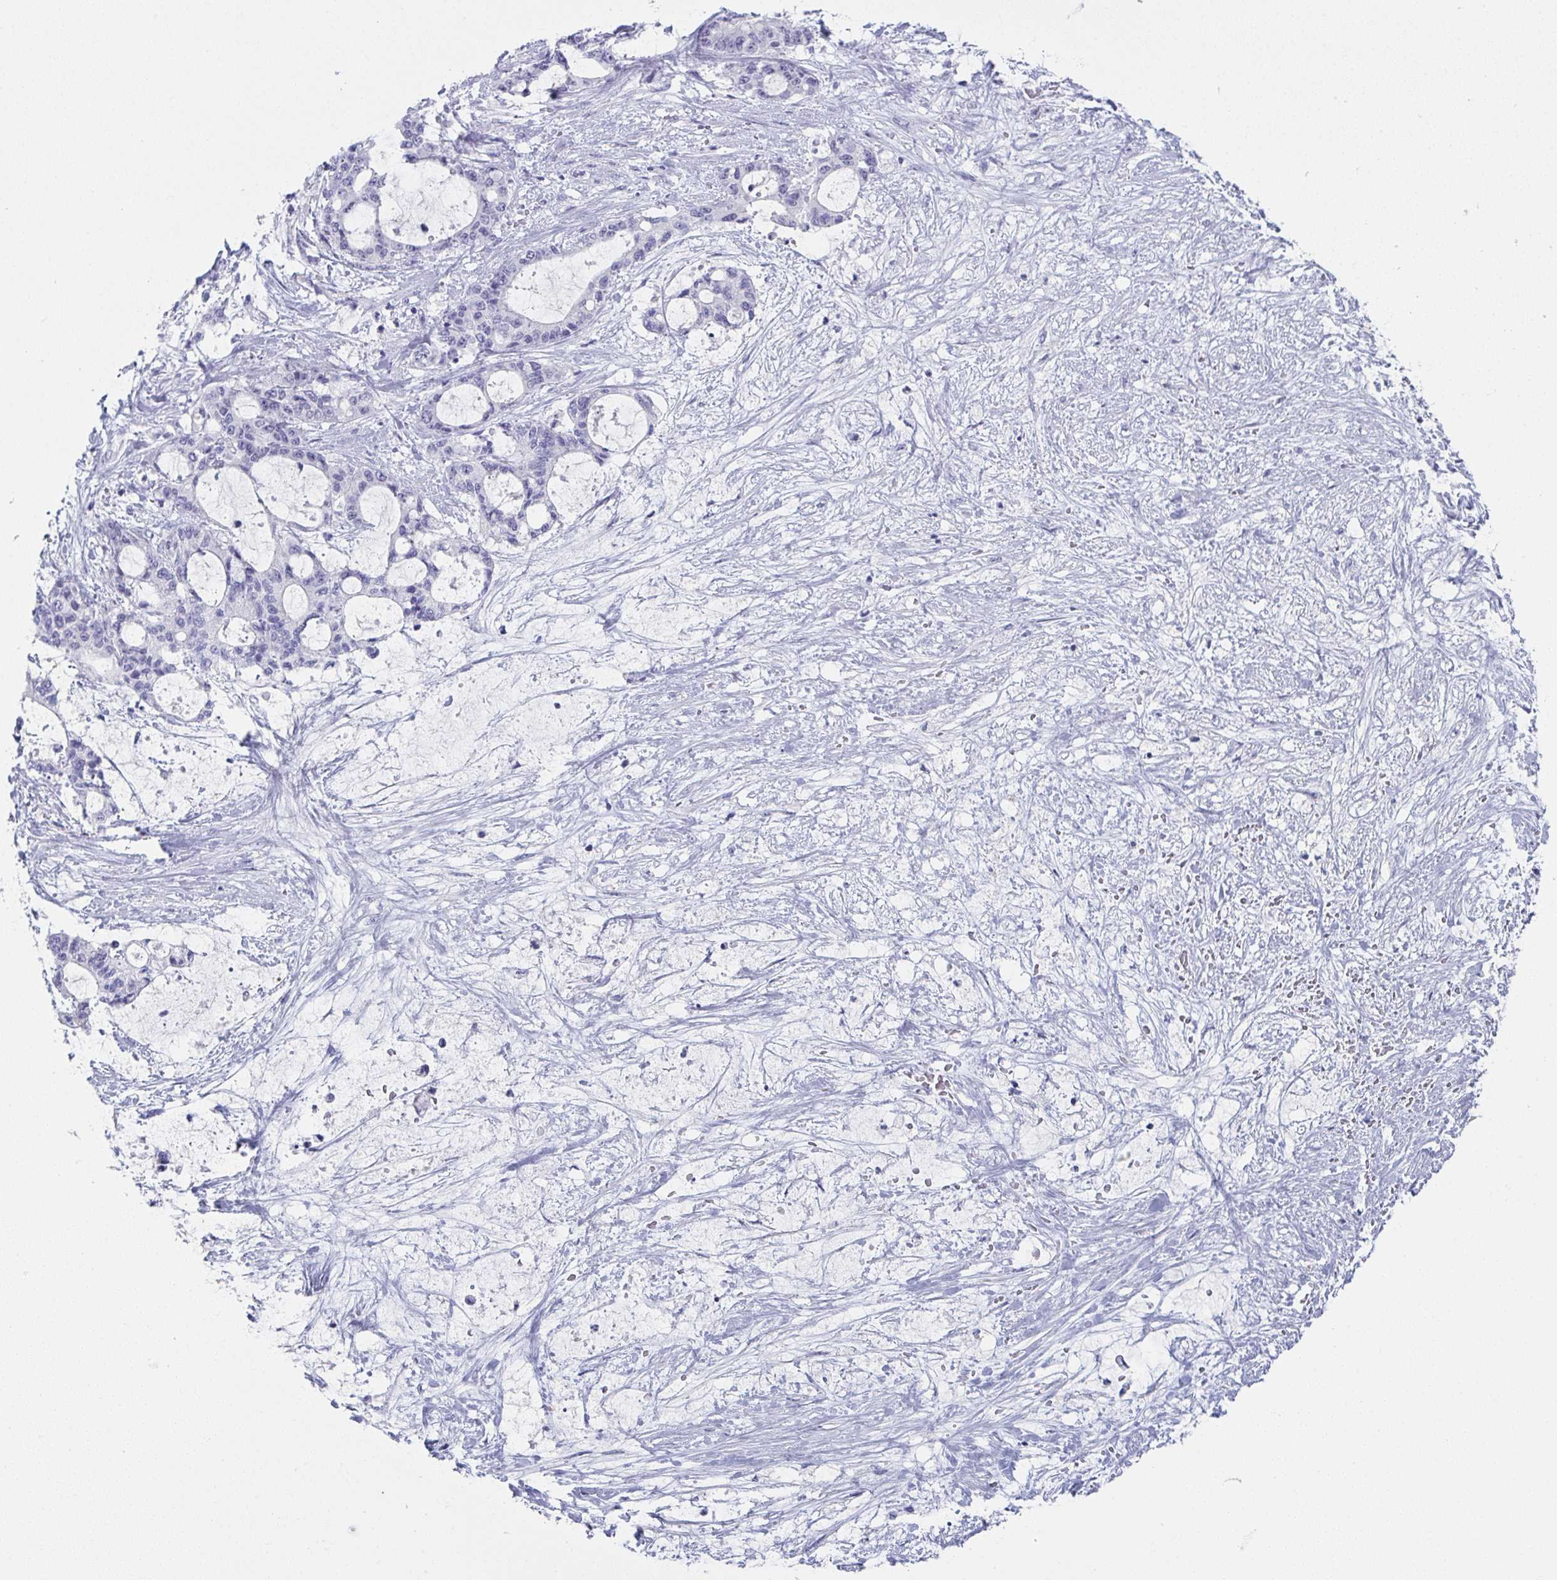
{"staining": {"intensity": "negative", "quantity": "none", "location": "none"}, "tissue": "liver cancer", "cell_type": "Tumor cells", "image_type": "cancer", "snomed": [{"axis": "morphology", "description": "Normal tissue, NOS"}, {"axis": "morphology", "description": "Cholangiocarcinoma"}, {"axis": "topography", "description": "Liver"}, {"axis": "topography", "description": "Peripheral nerve tissue"}], "caption": "Immunohistochemistry micrograph of liver cancer stained for a protein (brown), which demonstrates no positivity in tumor cells.", "gene": "DYDC2", "patient": {"sex": "female", "age": 73}}